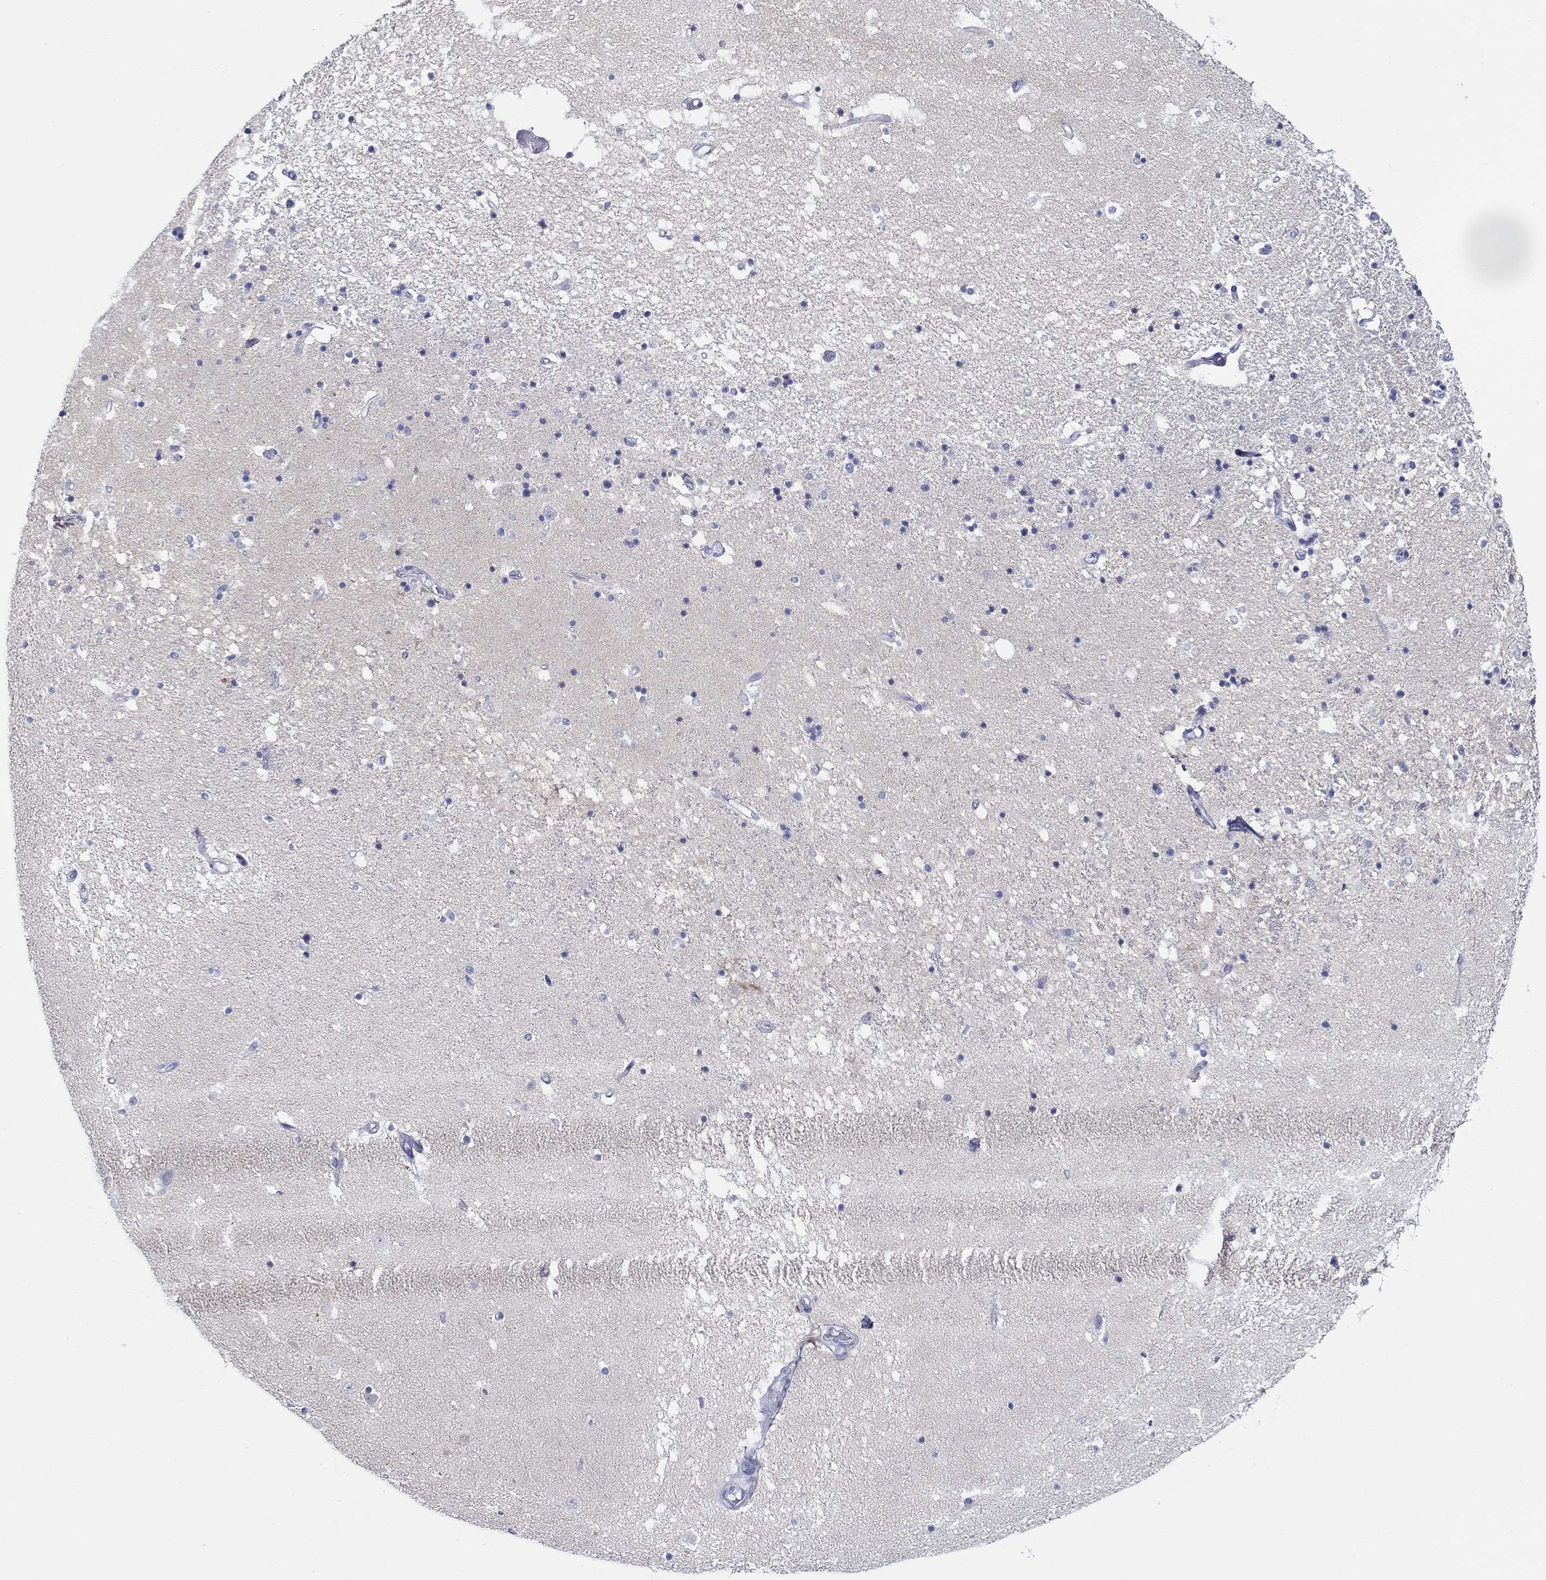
{"staining": {"intensity": "negative", "quantity": "none", "location": "none"}, "tissue": "hippocampus", "cell_type": "Glial cells", "image_type": "normal", "snomed": [{"axis": "morphology", "description": "Normal tissue, NOS"}, {"axis": "topography", "description": "Hippocampus"}], "caption": "A high-resolution photomicrograph shows immunohistochemistry staining of normal hippocampus, which demonstrates no significant positivity in glial cells. (DAB IHC visualized using brightfield microscopy, high magnification).", "gene": "HAPLN4", "patient": {"sex": "male", "age": 49}}